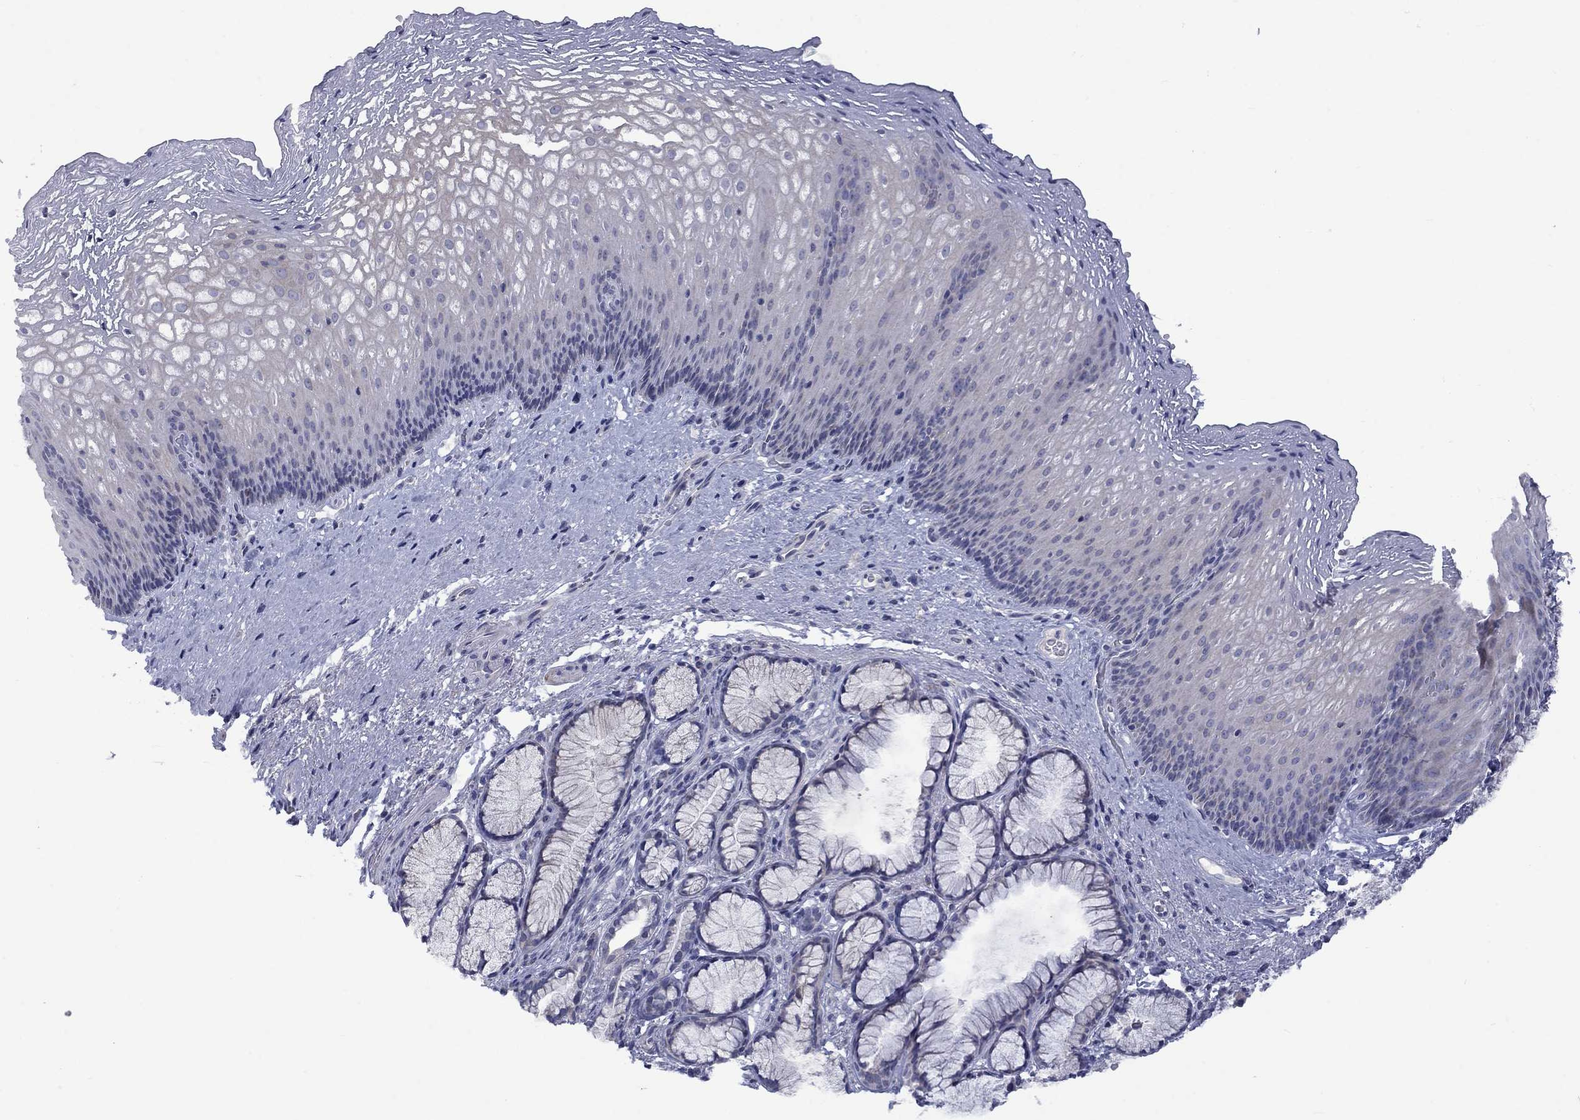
{"staining": {"intensity": "negative", "quantity": "none", "location": "none"}, "tissue": "esophagus", "cell_type": "Squamous epithelial cells", "image_type": "normal", "snomed": [{"axis": "morphology", "description": "Normal tissue, NOS"}, {"axis": "topography", "description": "Esophagus"}], "caption": "Immunohistochemistry (IHC) image of benign esophagus: esophagus stained with DAB (3,3'-diaminobenzidine) displays no significant protein expression in squamous epithelial cells.", "gene": "KCNJ16", "patient": {"sex": "male", "age": 76}}